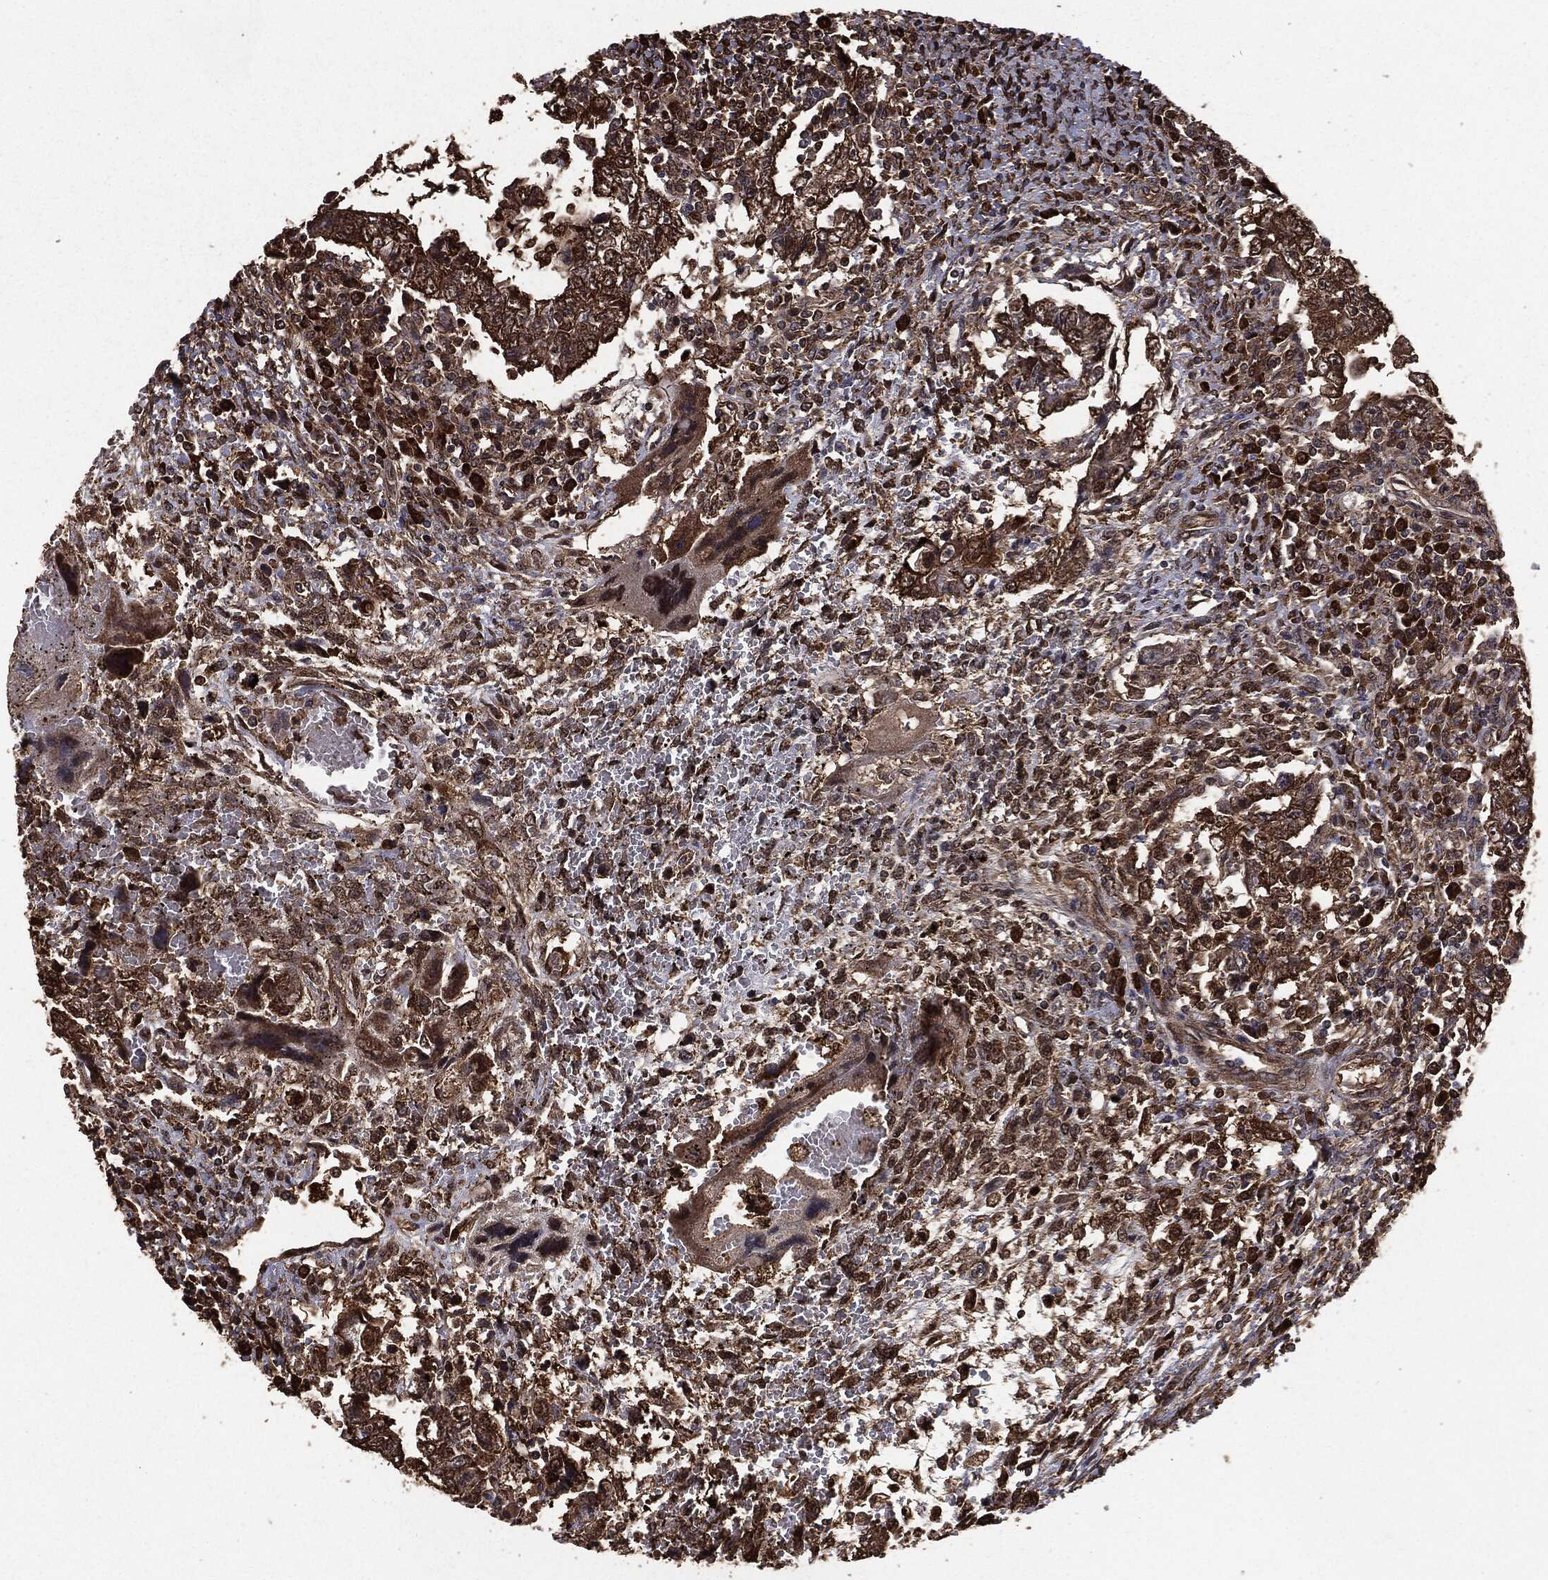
{"staining": {"intensity": "moderate", "quantity": ">75%", "location": "cytoplasmic/membranous"}, "tissue": "testis cancer", "cell_type": "Tumor cells", "image_type": "cancer", "snomed": [{"axis": "morphology", "description": "Carcinoma, Embryonal, NOS"}, {"axis": "topography", "description": "Testis"}], "caption": "The photomicrograph exhibits immunohistochemical staining of testis cancer. There is moderate cytoplasmic/membranous positivity is seen in about >75% of tumor cells.", "gene": "NME1", "patient": {"sex": "male", "age": 26}}